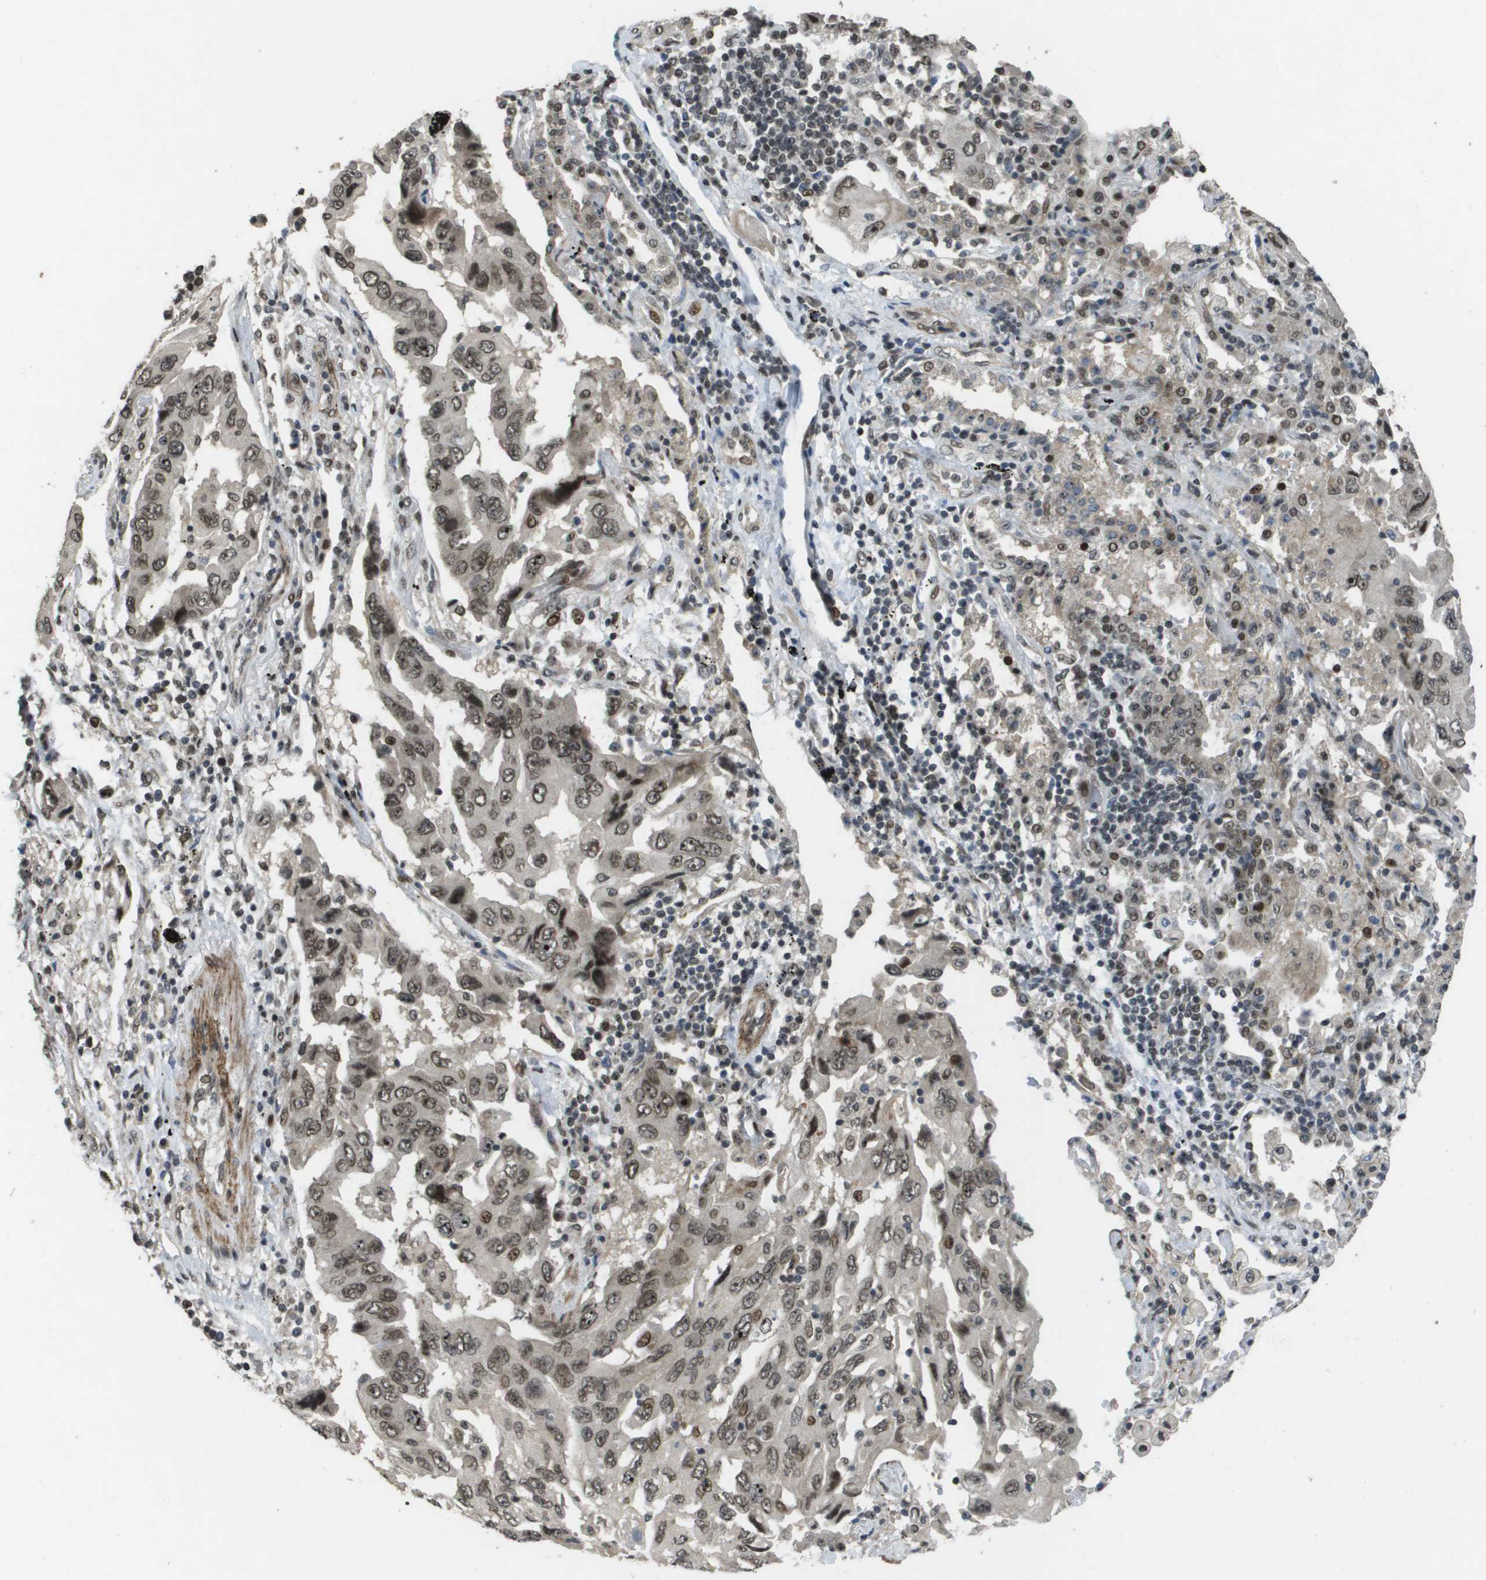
{"staining": {"intensity": "moderate", "quantity": ">75%", "location": "nuclear"}, "tissue": "lung cancer", "cell_type": "Tumor cells", "image_type": "cancer", "snomed": [{"axis": "morphology", "description": "Adenocarcinoma, NOS"}, {"axis": "topography", "description": "Lung"}], "caption": "The image displays staining of adenocarcinoma (lung), revealing moderate nuclear protein expression (brown color) within tumor cells. Ihc stains the protein in brown and the nuclei are stained blue.", "gene": "KAT5", "patient": {"sex": "female", "age": 65}}